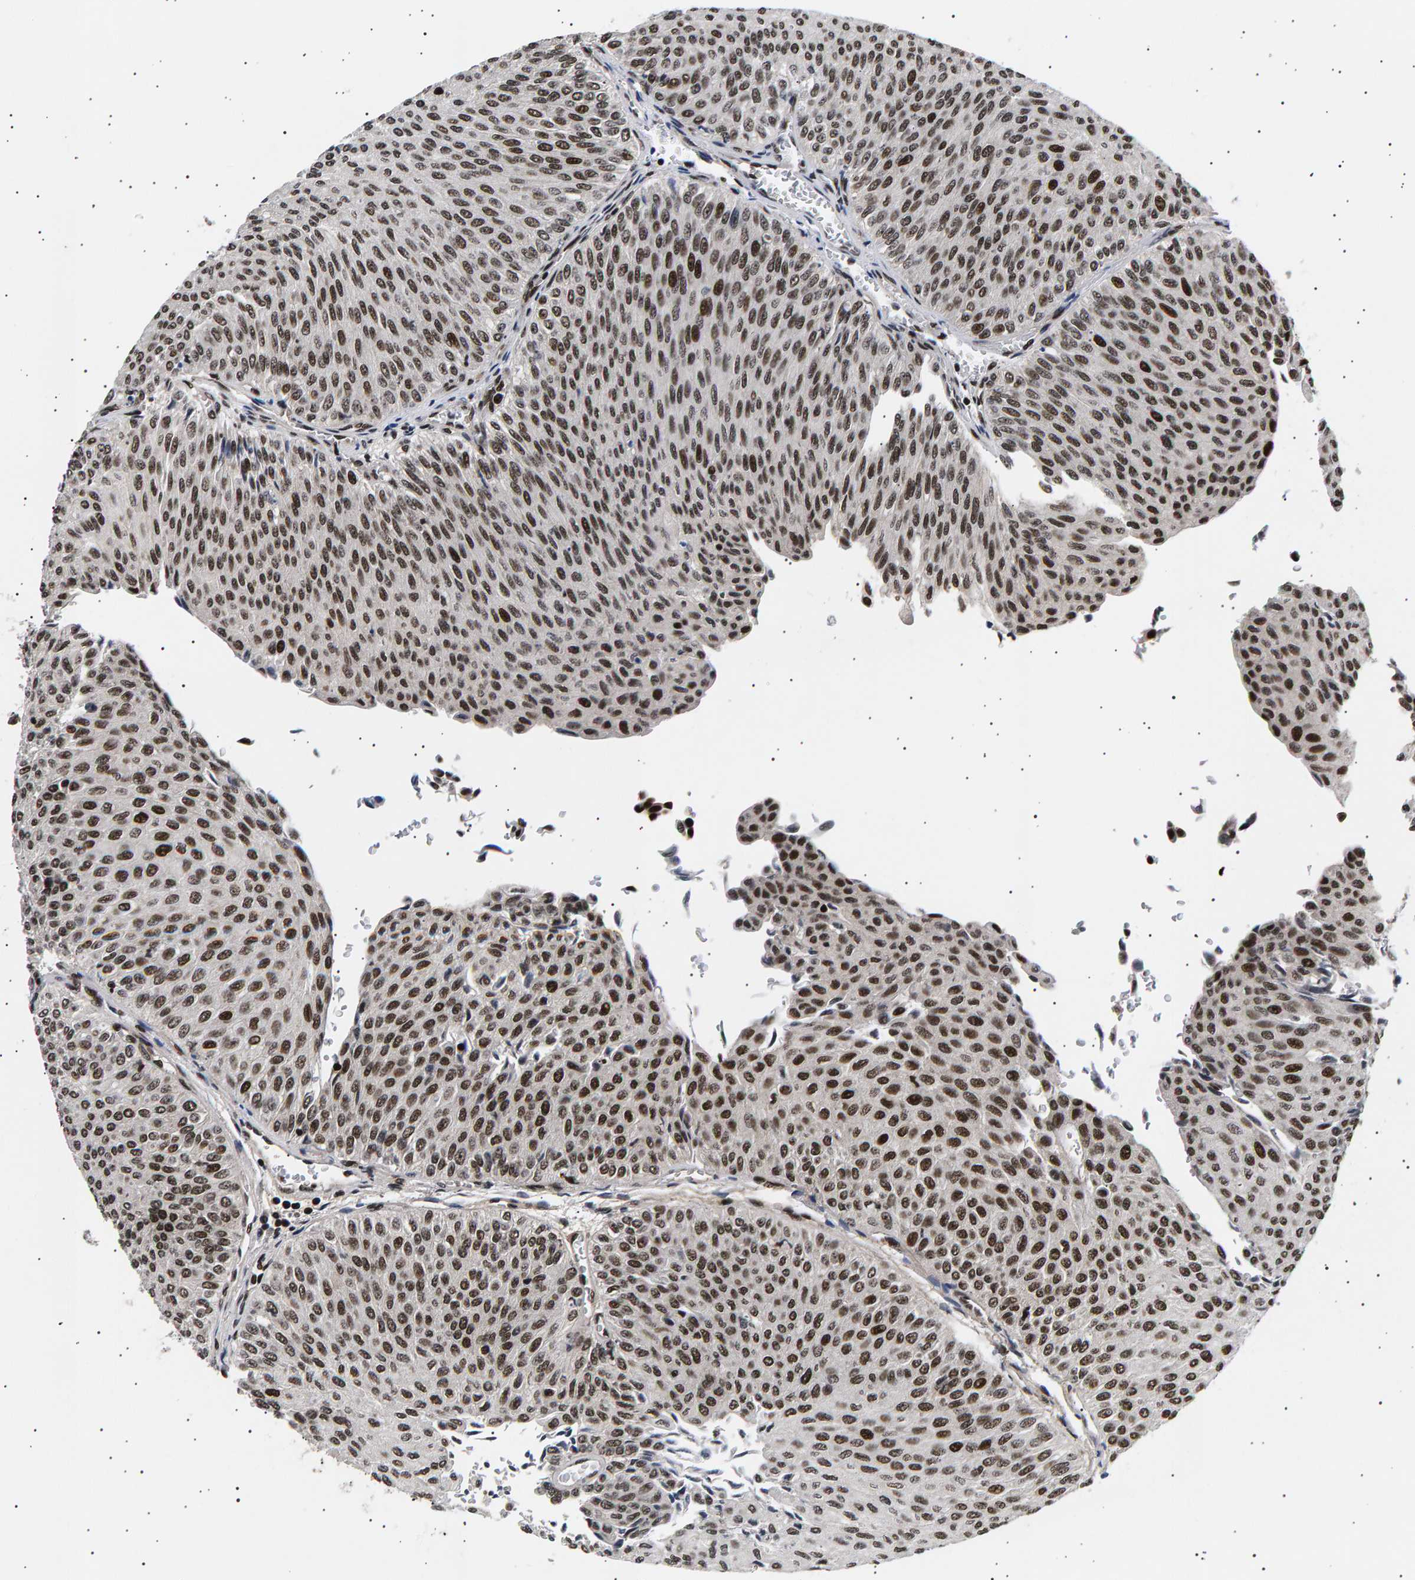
{"staining": {"intensity": "strong", "quantity": ">75%", "location": "nuclear"}, "tissue": "urothelial cancer", "cell_type": "Tumor cells", "image_type": "cancer", "snomed": [{"axis": "morphology", "description": "Urothelial carcinoma, Low grade"}, {"axis": "topography", "description": "Urinary bladder"}], "caption": "IHC photomicrograph of neoplastic tissue: human low-grade urothelial carcinoma stained using immunohistochemistry (IHC) displays high levels of strong protein expression localized specifically in the nuclear of tumor cells, appearing as a nuclear brown color.", "gene": "ANKRD40", "patient": {"sex": "male", "age": 78}}